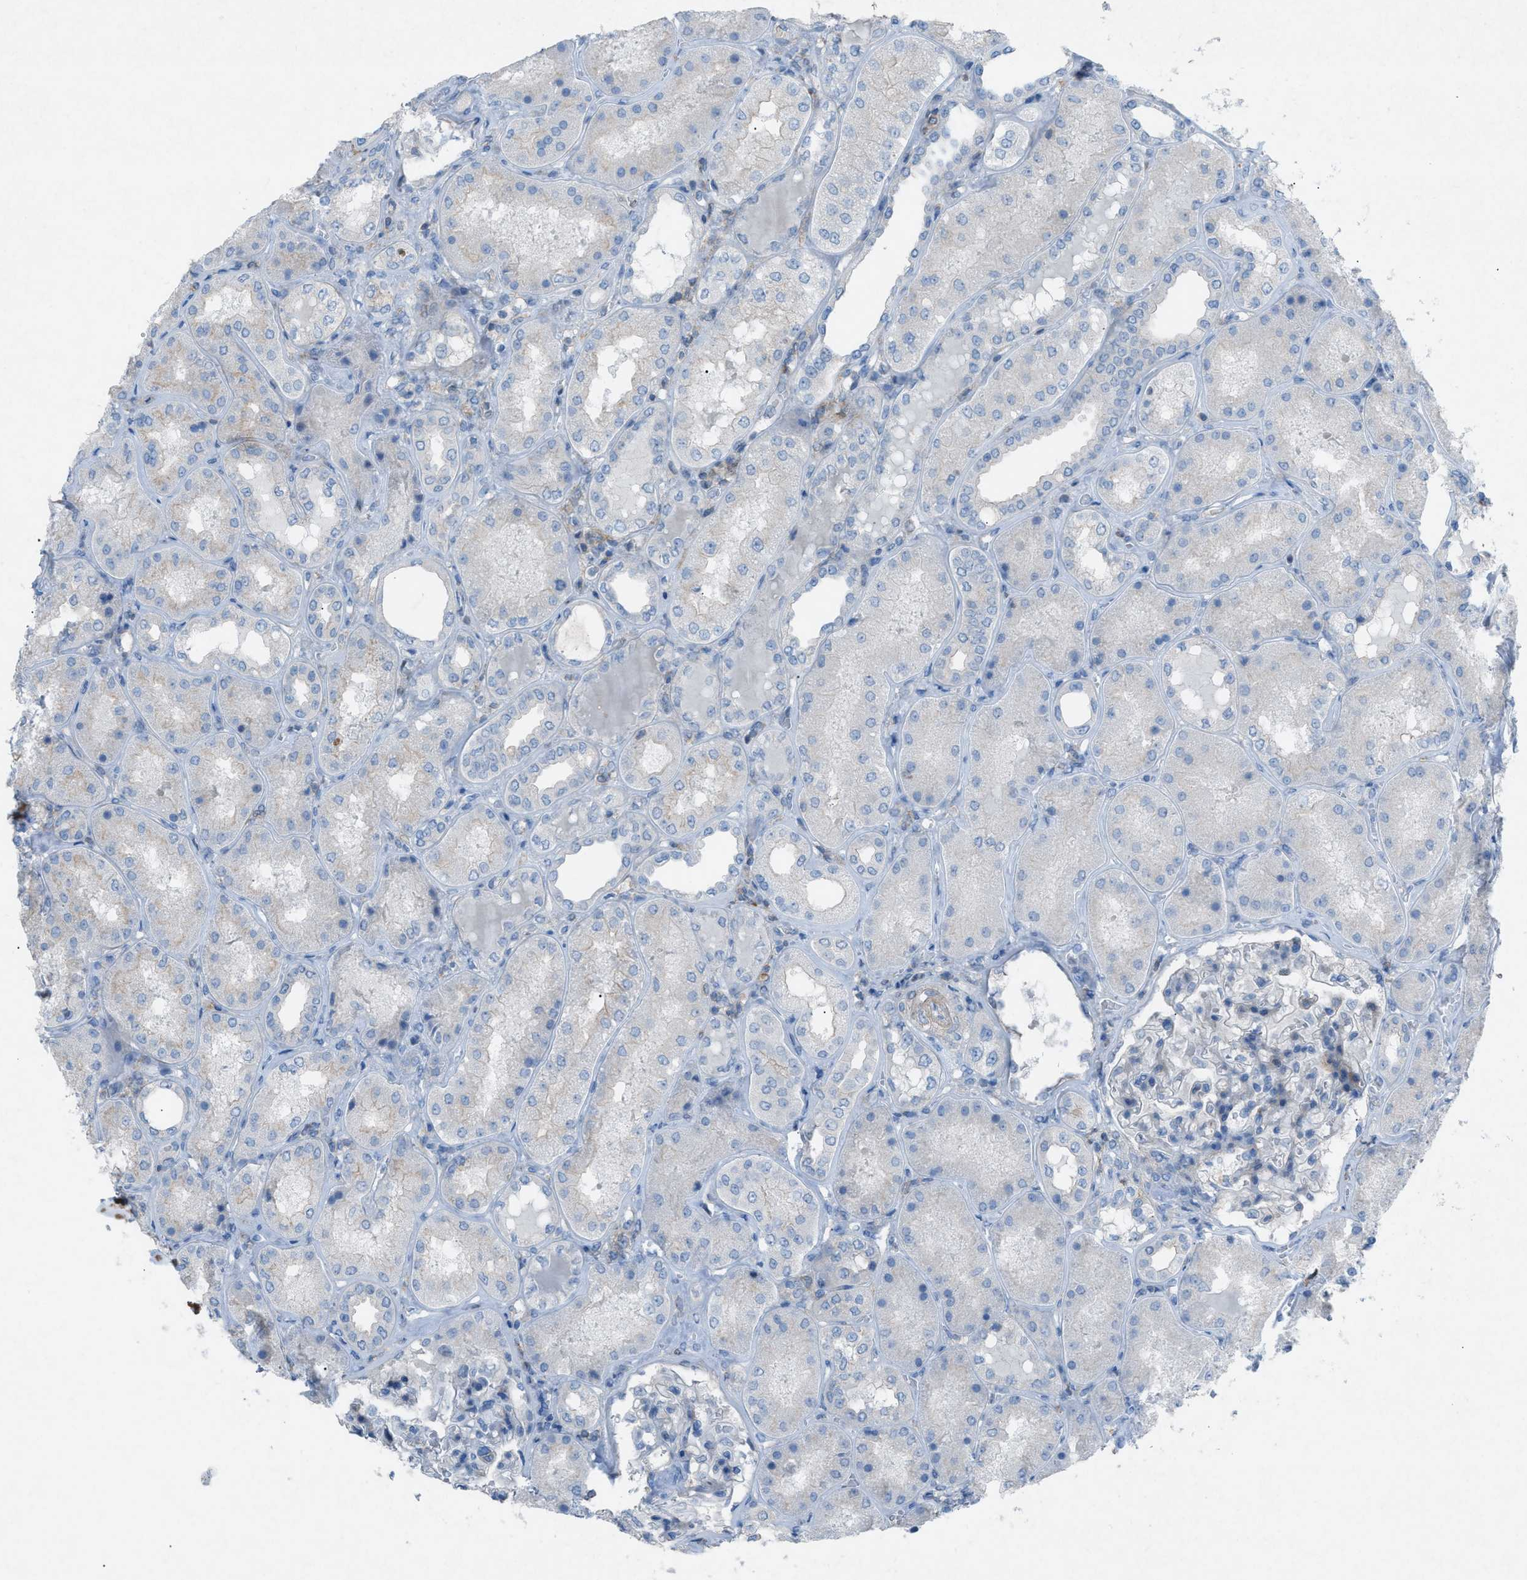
{"staining": {"intensity": "negative", "quantity": "none", "location": "none"}, "tissue": "kidney", "cell_type": "Cells in glomeruli", "image_type": "normal", "snomed": [{"axis": "morphology", "description": "Normal tissue, NOS"}, {"axis": "topography", "description": "Kidney"}], "caption": "Immunohistochemistry (IHC) of benign human kidney demonstrates no expression in cells in glomeruli. (Brightfield microscopy of DAB (3,3'-diaminobenzidine) immunohistochemistry at high magnification).", "gene": "NCK2", "patient": {"sex": "female", "age": 56}}